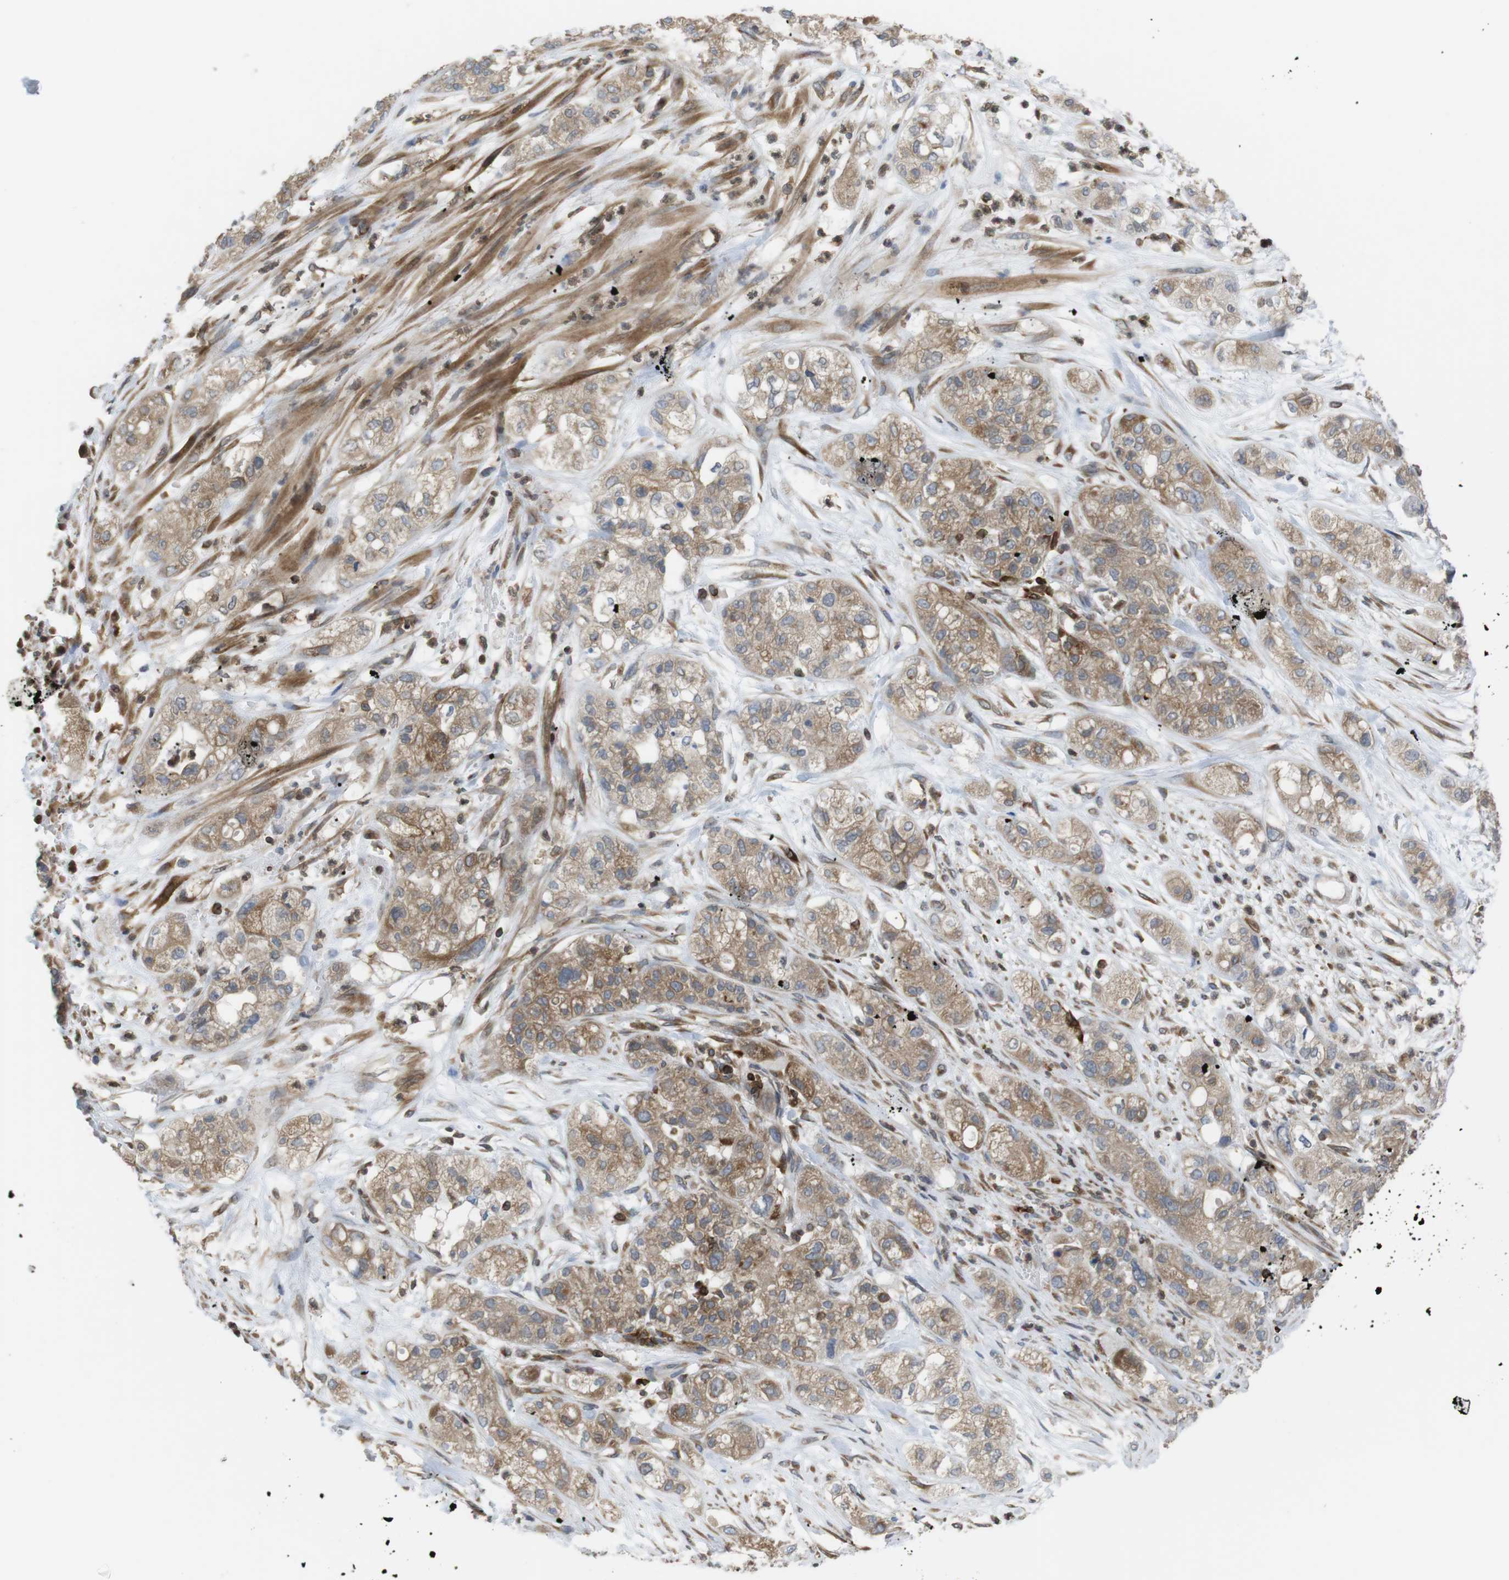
{"staining": {"intensity": "moderate", "quantity": ">75%", "location": "cytoplasmic/membranous"}, "tissue": "pancreatic cancer", "cell_type": "Tumor cells", "image_type": "cancer", "snomed": [{"axis": "morphology", "description": "Adenocarcinoma, NOS"}, {"axis": "topography", "description": "Pancreas"}], "caption": "Immunohistochemistry (DAB (3,3'-diaminobenzidine)) staining of human pancreatic adenocarcinoma exhibits moderate cytoplasmic/membranous protein expression in about >75% of tumor cells.", "gene": "ARL6IP5", "patient": {"sex": "female", "age": 78}}